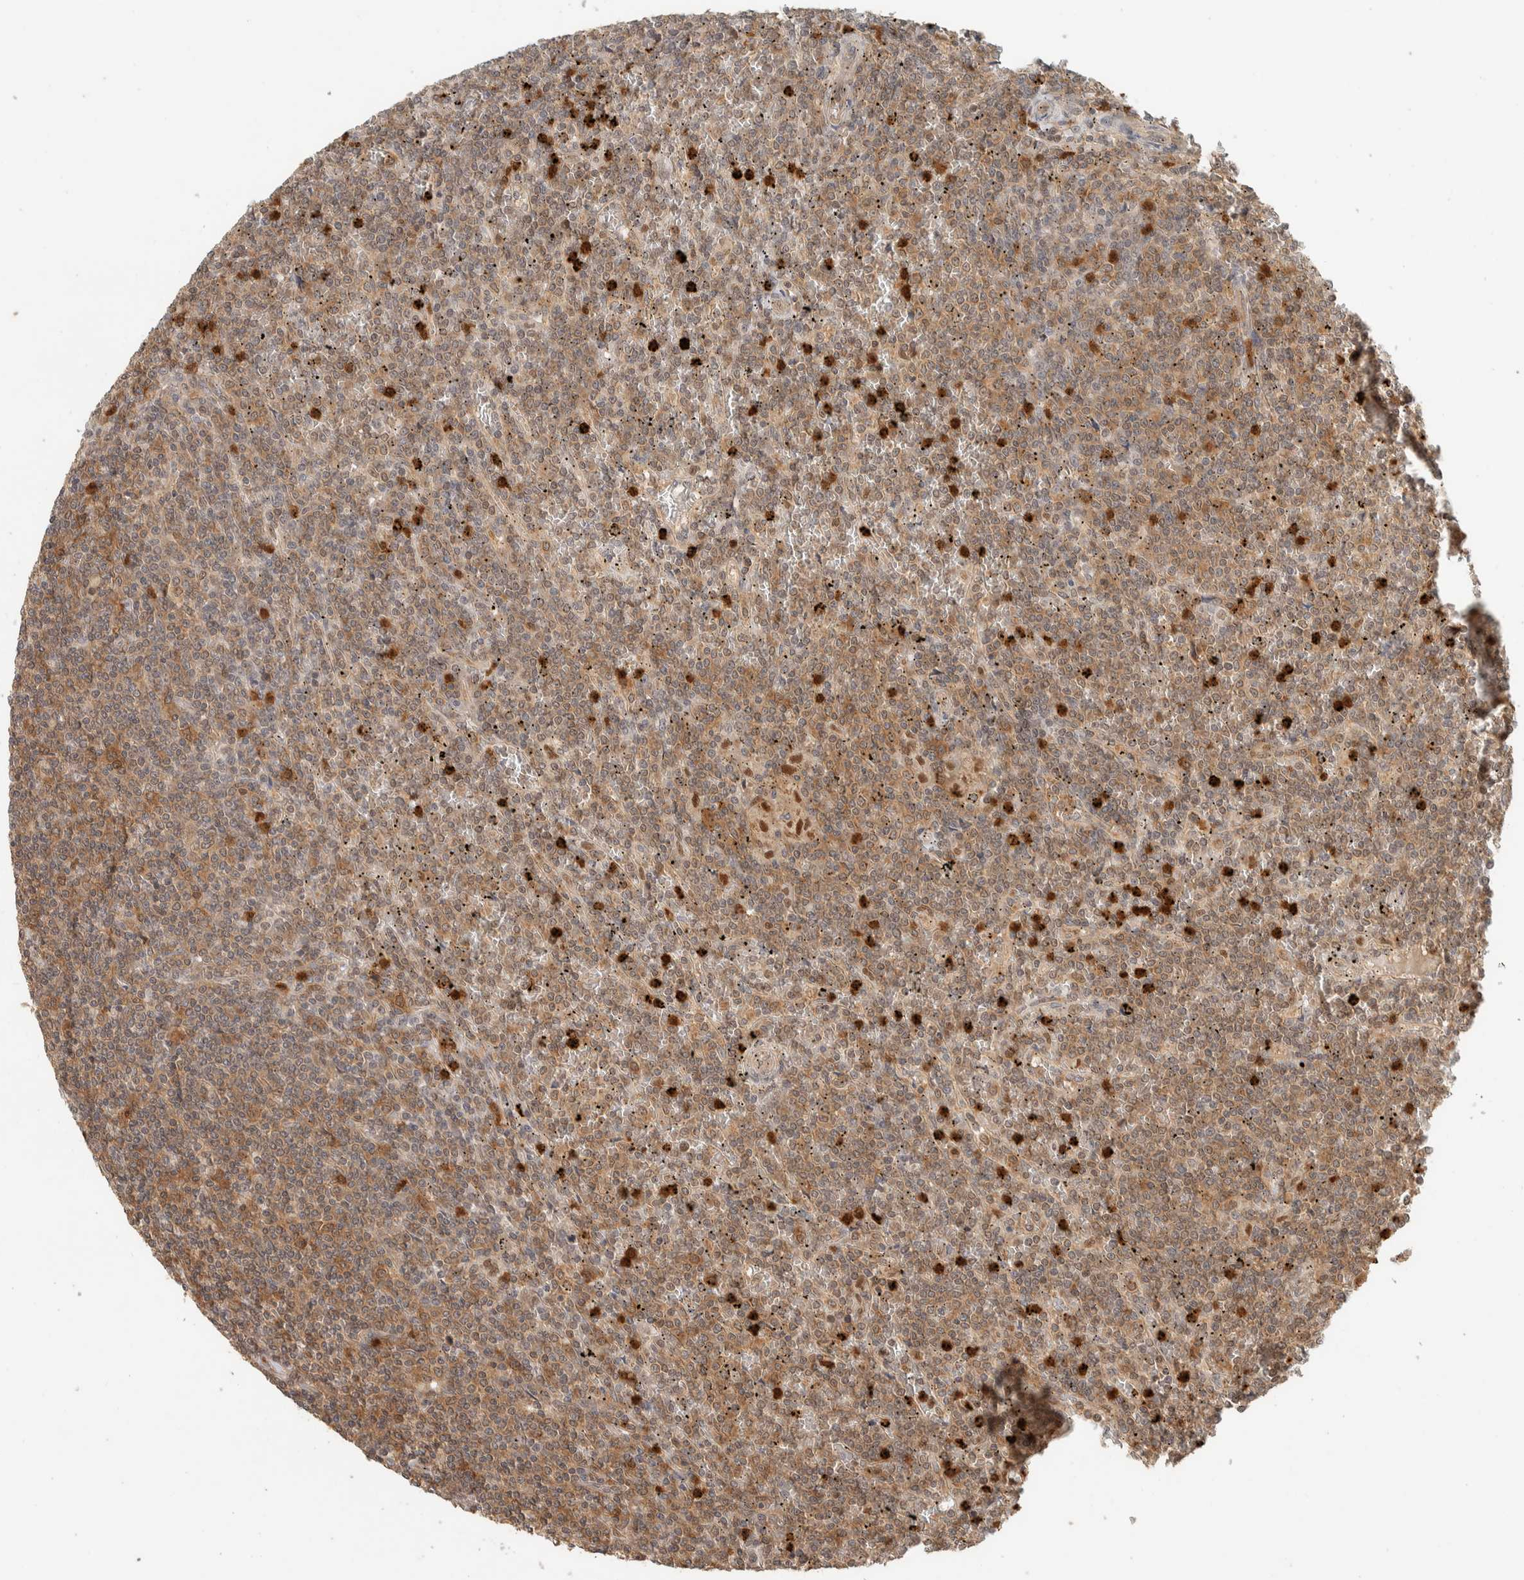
{"staining": {"intensity": "moderate", "quantity": ">75%", "location": "cytoplasmic/membranous"}, "tissue": "lymphoma", "cell_type": "Tumor cells", "image_type": "cancer", "snomed": [{"axis": "morphology", "description": "Malignant lymphoma, non-Hodgkin's type, Low grade"}, {"axis": "topography", "description": "Spleen"}], "caption": "Immunohistochemistry (IHC) histopathology image of neoplastic tissue: human lymphoma stained using immunohistochemistry (IHC) demonstrates medium levels of moderate protein expression localized specifically in the cytoplasmic/membranous of tumor cells, appearing as a cytoplasmic/membranous brown color.", "gene": "ADSS2", "patient": {"sex": "female", "age": 19}}